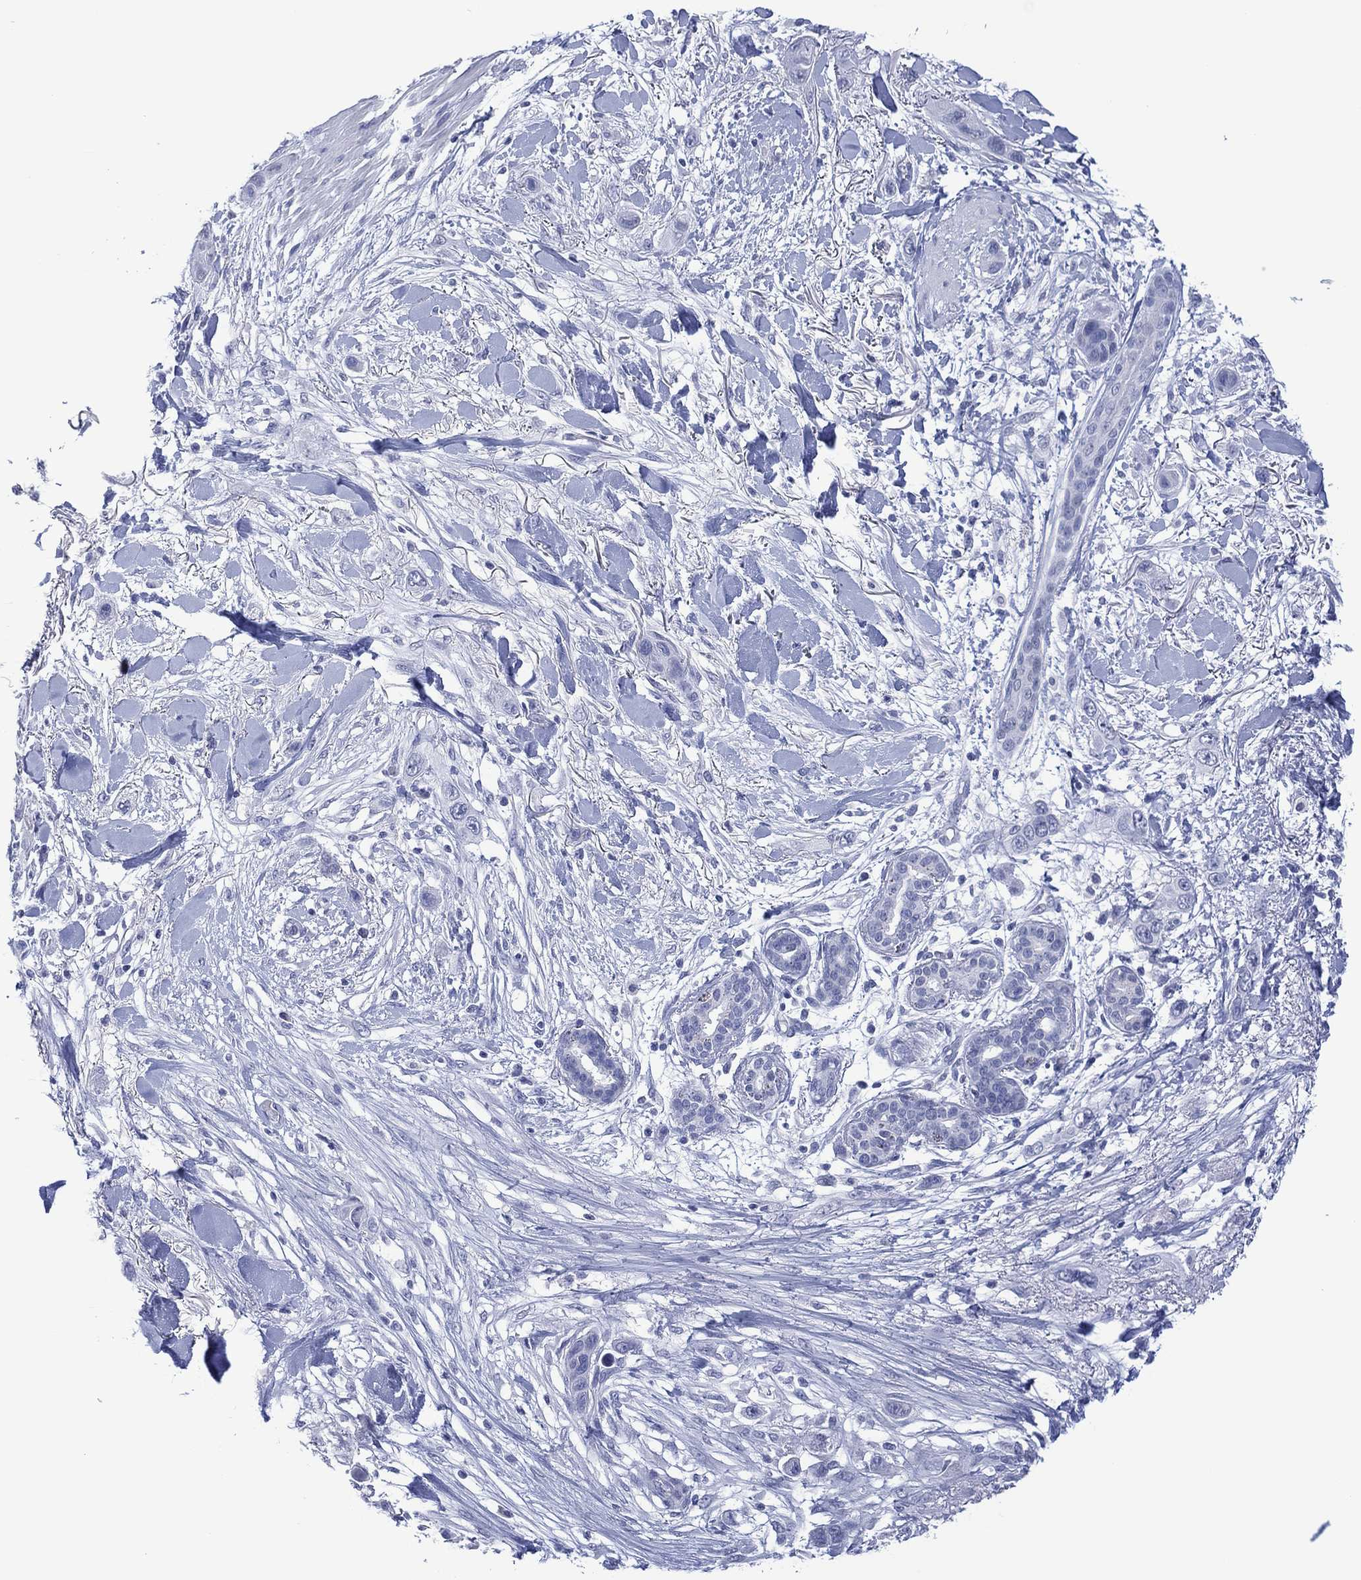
{"staining": {"intensity": "negative", "quantity": "none", "location": "none"}, "tissue": "skin cancer", "cell_type": "Tumor cells", "image_type": "cancer", "snomed": [{"axis": "morphology", "description": "Squamous cell carcinoma, NOS"}, {"axis": "topography", "description": "Skin"}], "caption": "Tumor cells are negative for brown protein staining in skin squamous cell carcinoma.", "gene": "UTF1", "patient": {"sex": "male", "age": 79}}